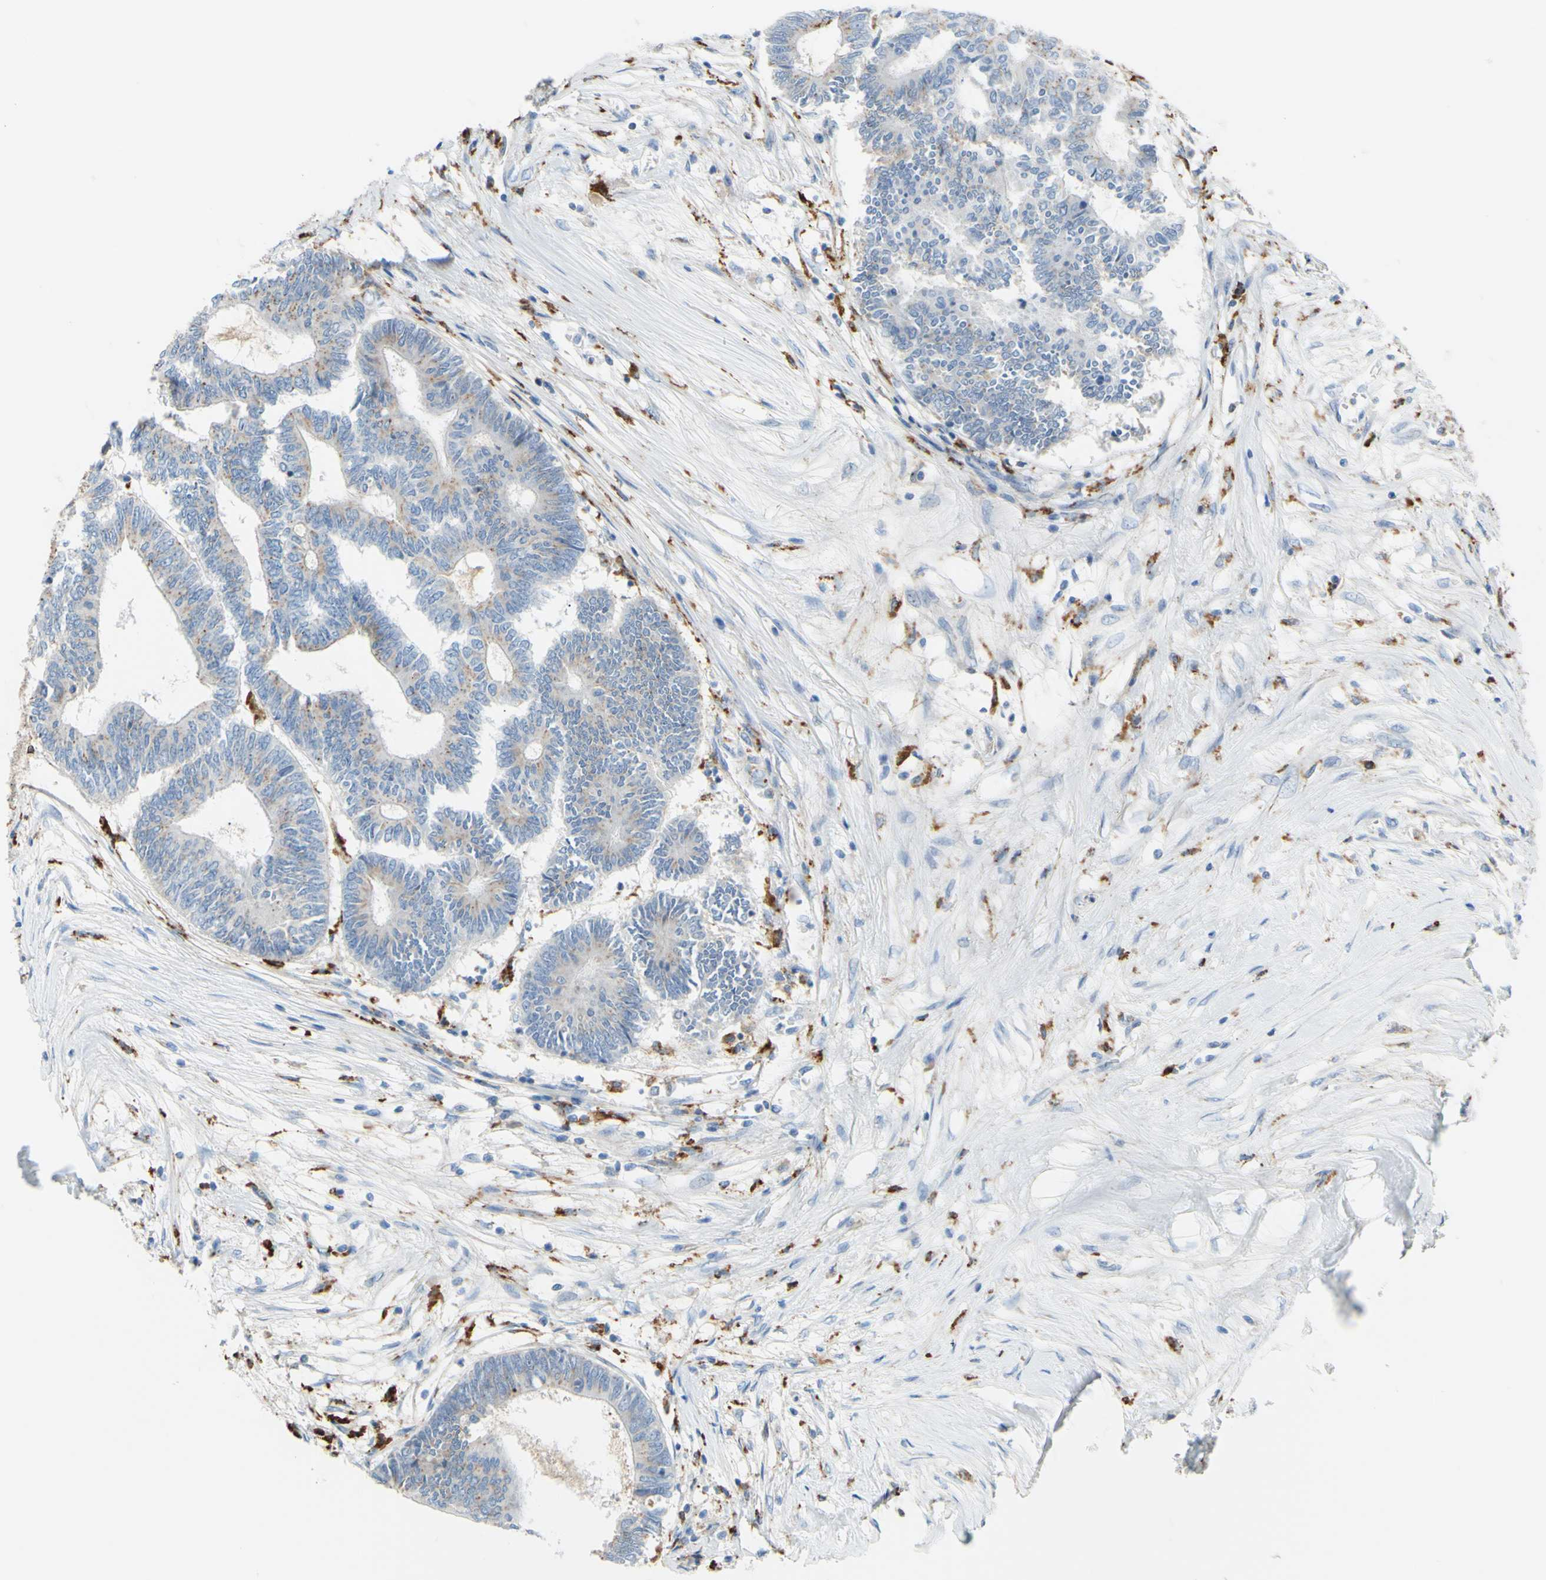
{"staining": {"intensity": "negative", "quantity": "none", "location": "none"}, "tissue": "colorectal cancer", "cell_type": "Tumor cells", "image_type": "cancer", "snomed": [{"axis": "morphology", "description": "Adenocarcinoma, NOS"}, {"axis": "topography", "description": "Rectum"}], "caption": "An image of human adenocarcinoma (colorectal) is negative for staining in tumor cells. (Stains: DAB immunohistochemistry with hematoxylin counter stain, Microscopy: brightfield microscopy at high magnification).", "gene": "CTSD", "patient": {"sex": "male", "age": 63}}